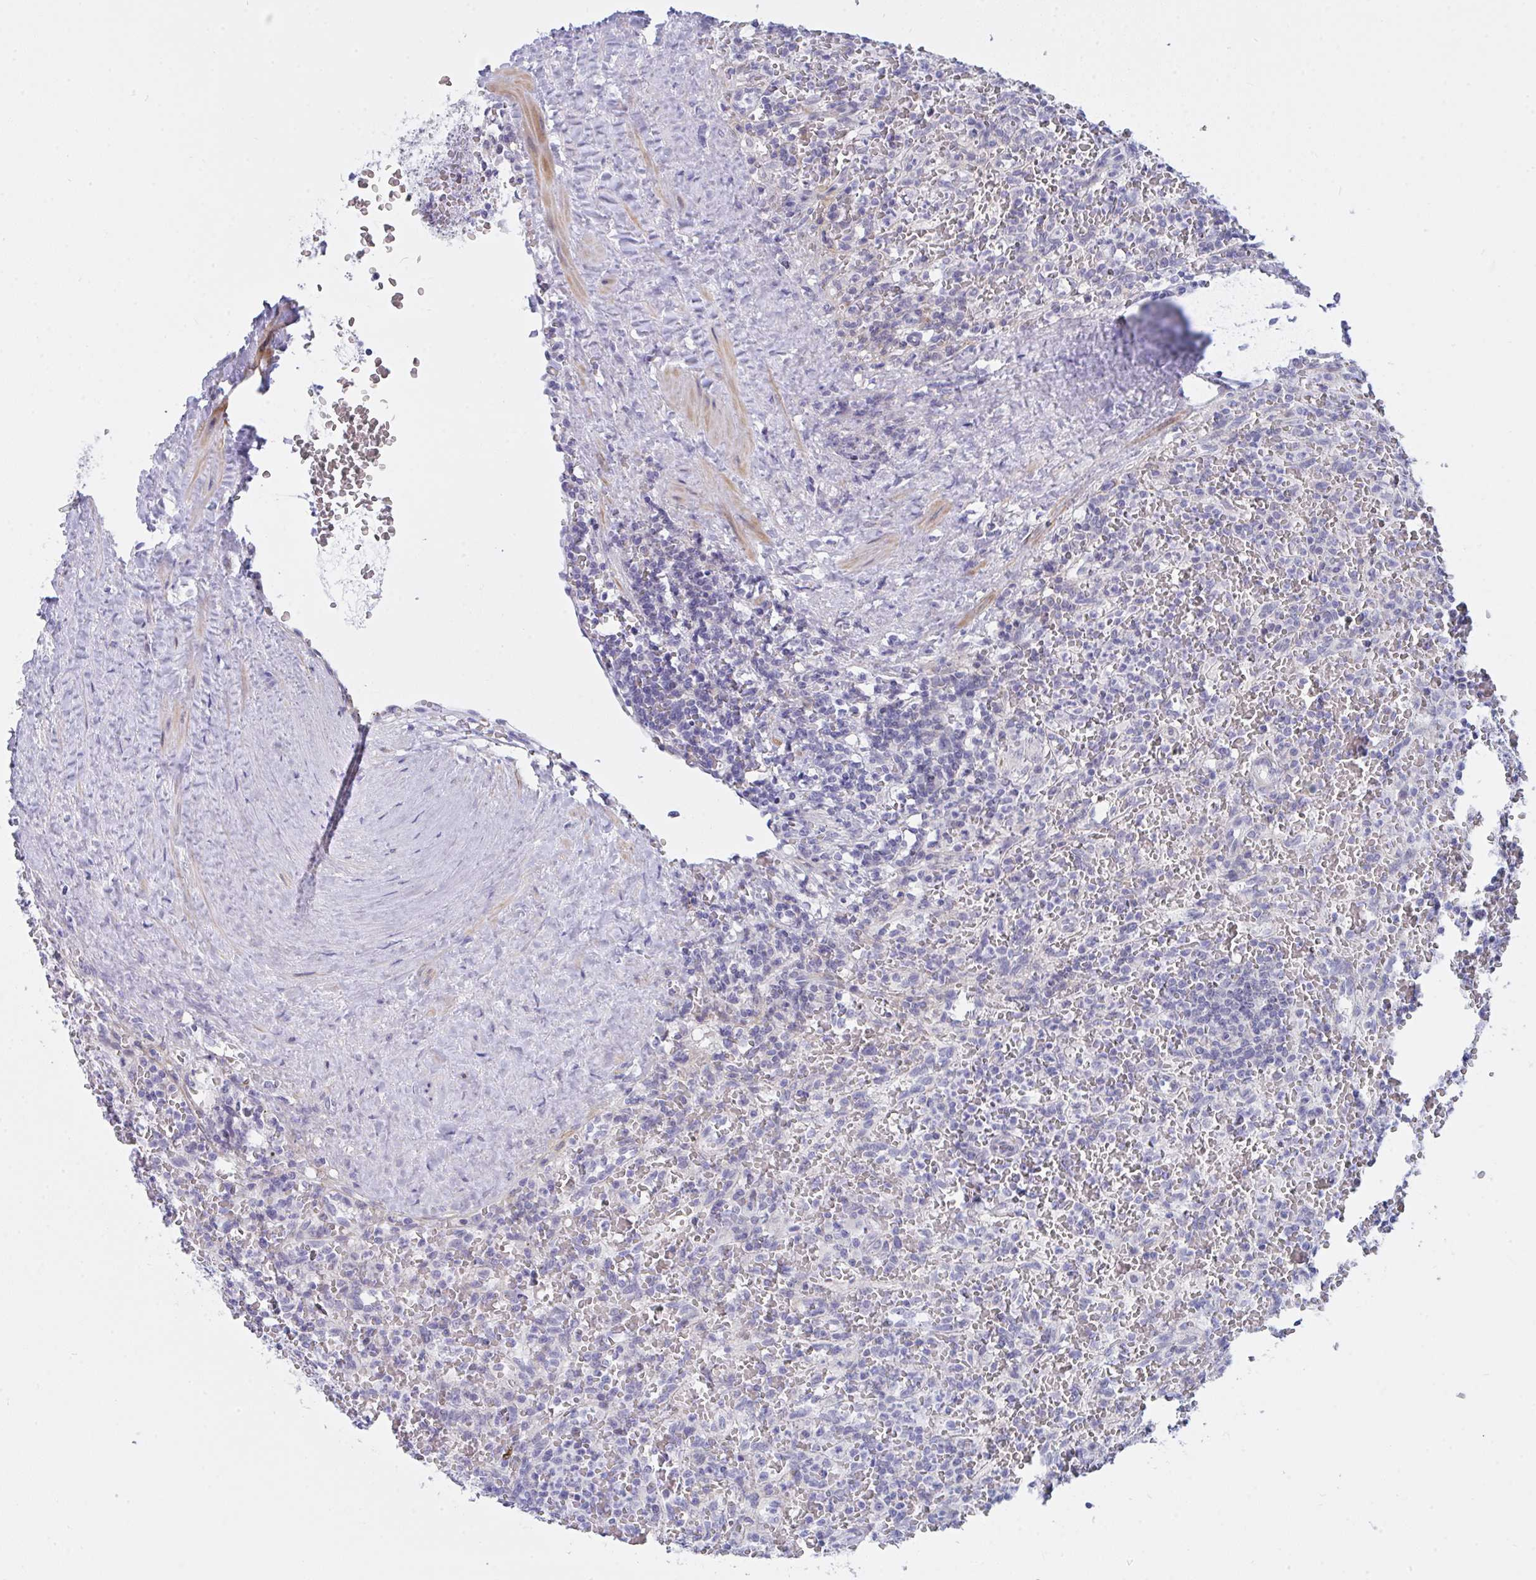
{"staining": {"intensity": "negative", "quantity": "none", "location": "none"}, "tissue": "lymphoma", "cell_type": "Tumor cells", "image_type": "cancer", "snomed": [{"axis": "morphology", "description": "Malignant lymphoma, non-Hodgkin's type, Low grade"}, {"axis": "topography", "description": "Spleen"}], "caption": "Malignant lymphoma, non-Hodgkin's type (low-grade) was stained to show a protein in brown. There is no significant staining in tumor cells.", "gene": "FBXL22", "patient": {"sex": "female", "age": 64}}